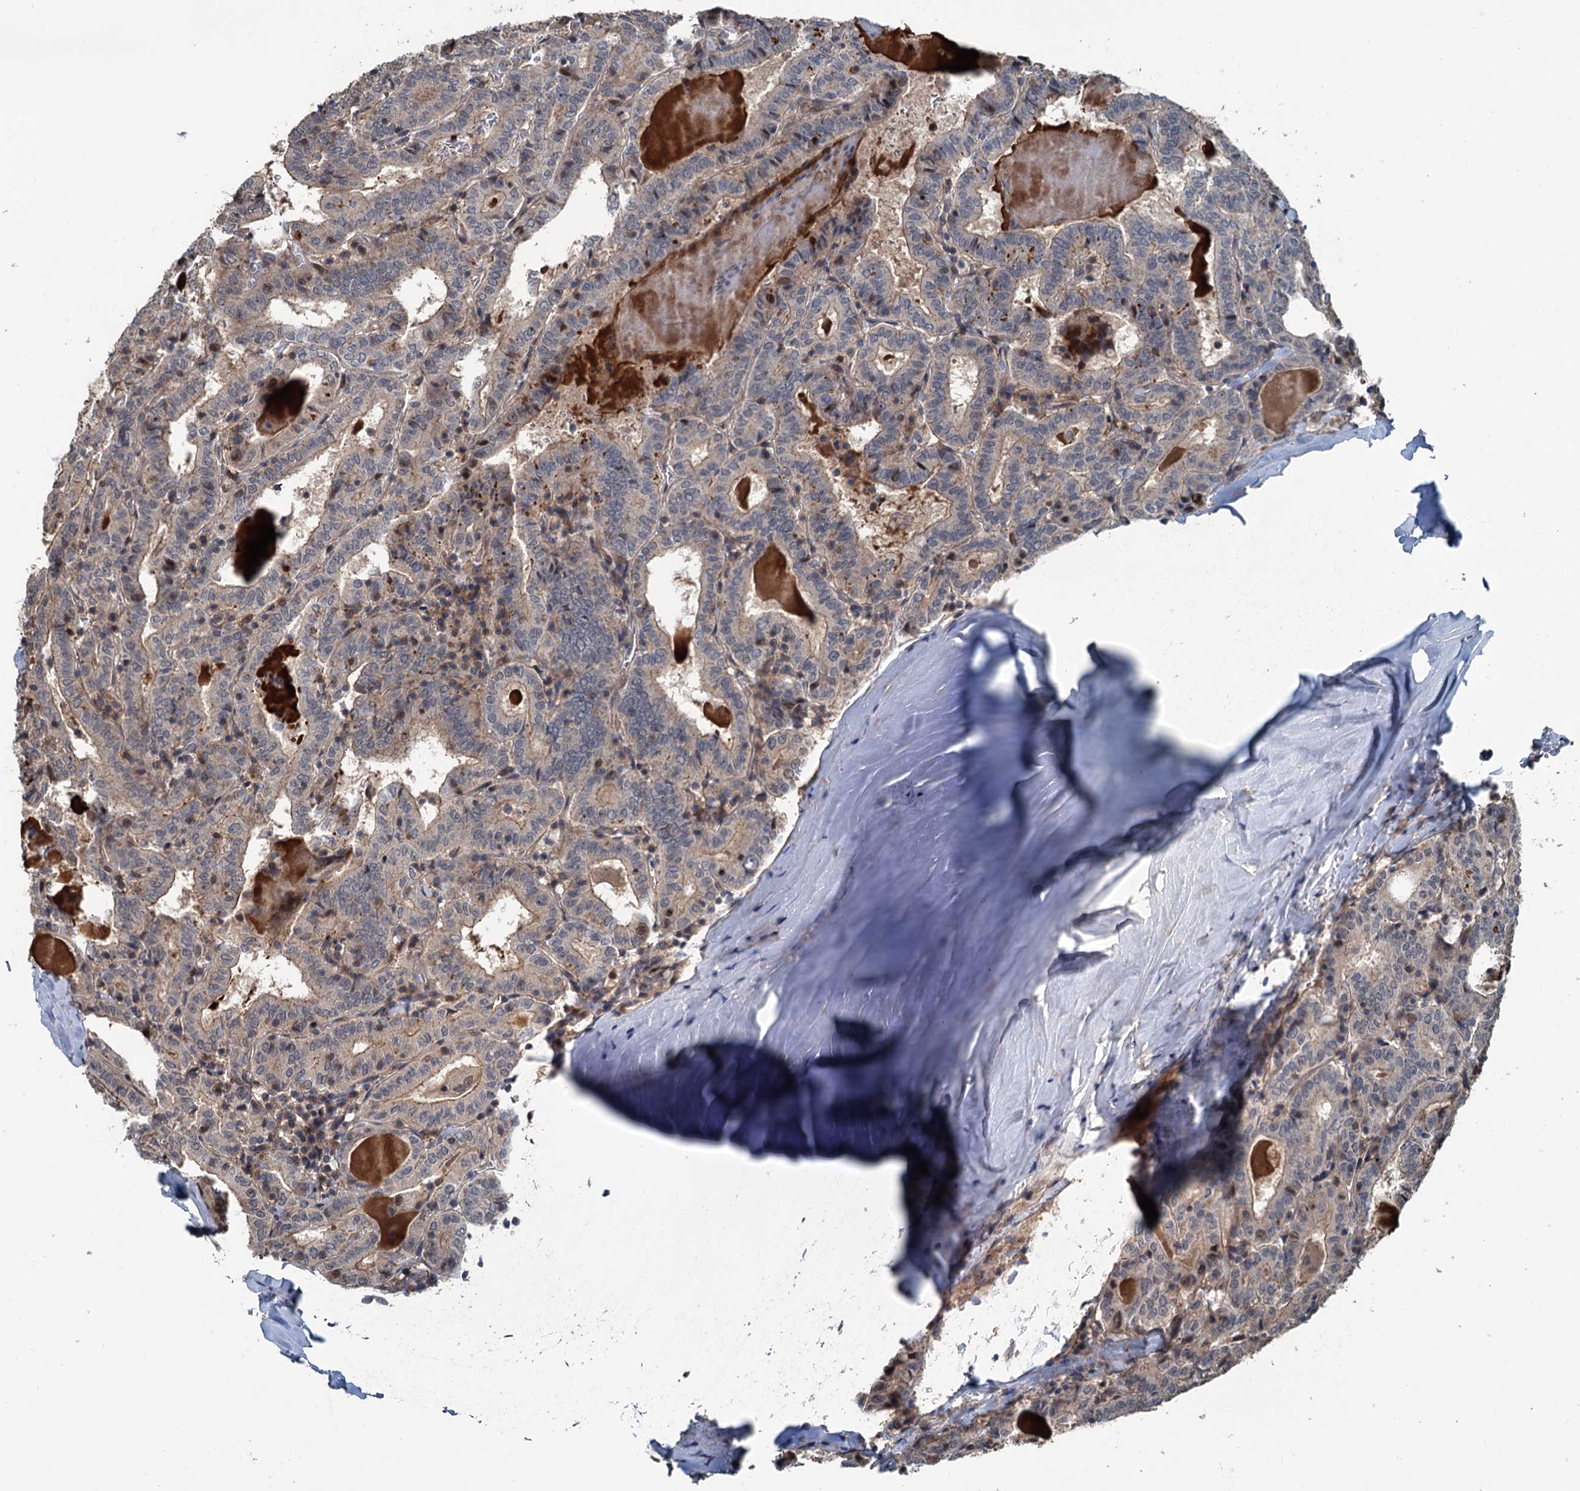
{"staining": {"intensity": "weak", "quantity": "<25%", "location": "cytoplasmic/membranous"}, "tissue": "thyroid cancer", "cell_type": "Tumor cells", "image_type": "cancer", "snomed": [{"axis": "morphology", "description": "Papillary adenocarcinoma, NOS"}, {"axis": "topography", "description": "Thyroid gland"}], "caption": "High magnification brightfield microscopy of papillary adenocarcinoma (thyroid) stained with DAB (3,3'-diaminobenzidine) (brown) and counterstained with hematoxylin (blue): tumor cells show no significant staining. (DAB (3,3'-diaminobenzidine) IHC with hematoxylin counter stain).", "gene": "TEDC1", "patient": {"sex": "female", "age": 72}}